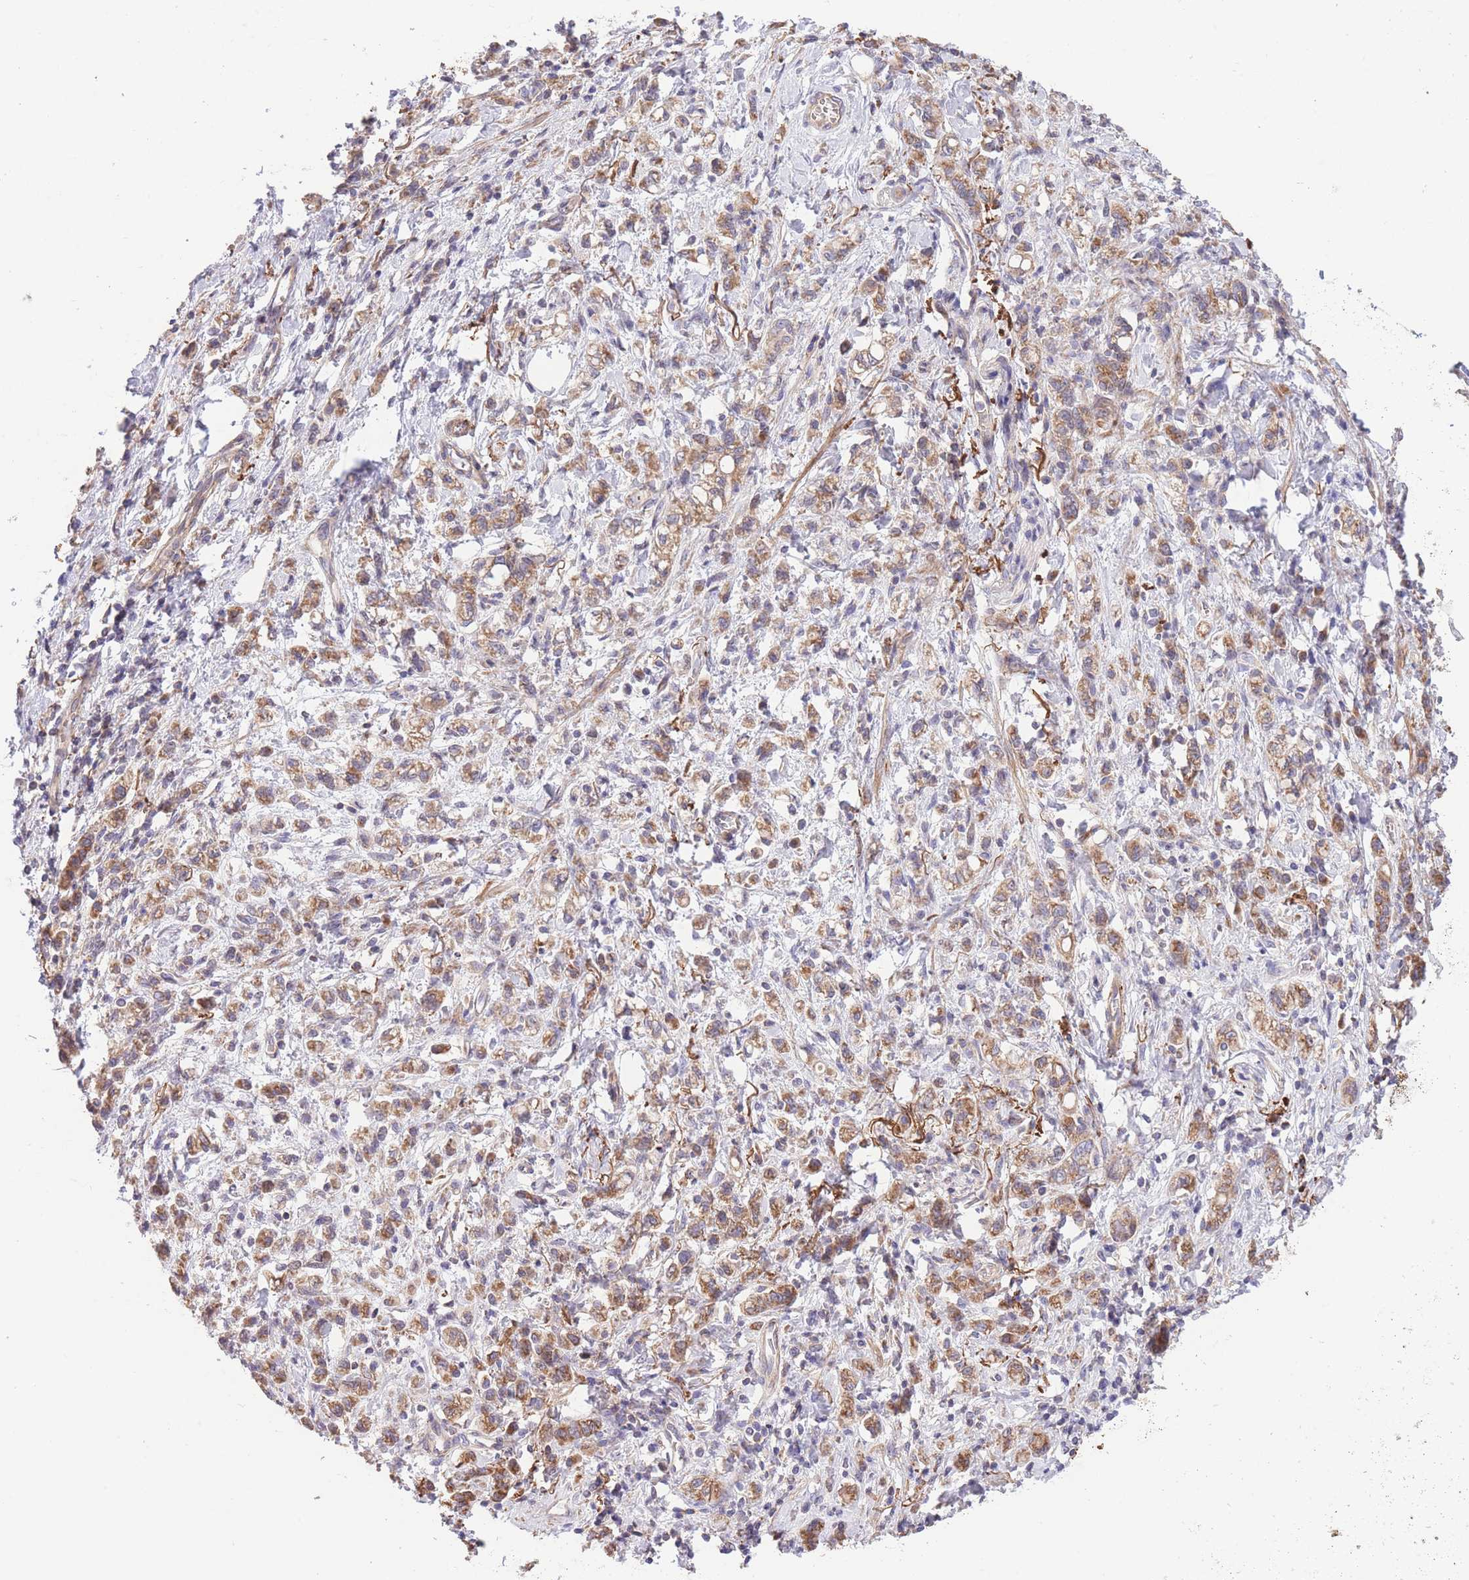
{"staining": {"intensity": "moderate", "quantity": ">75%", "location": "cytoplasmic/membranous"}, "tissue": "stomach cancer", "cell_type": "Tumor cells", "image_type": "cancer", "snomed": [{"axis": "morphology", "description": "Adenocarcinoma, NOS"}, {"axis": "topography", "description": "Stomach"}], "caption": "A micrograph of human stomach adenocarcinoma stained for a protein displays moderate cytoplasmic/membranous brown staining in tumor cells. The protein of interest is shown in brown color, while the nuclei are stained blue.", "gene": "ATP13A2", "patient": {"sex": "male", "age": 77}}